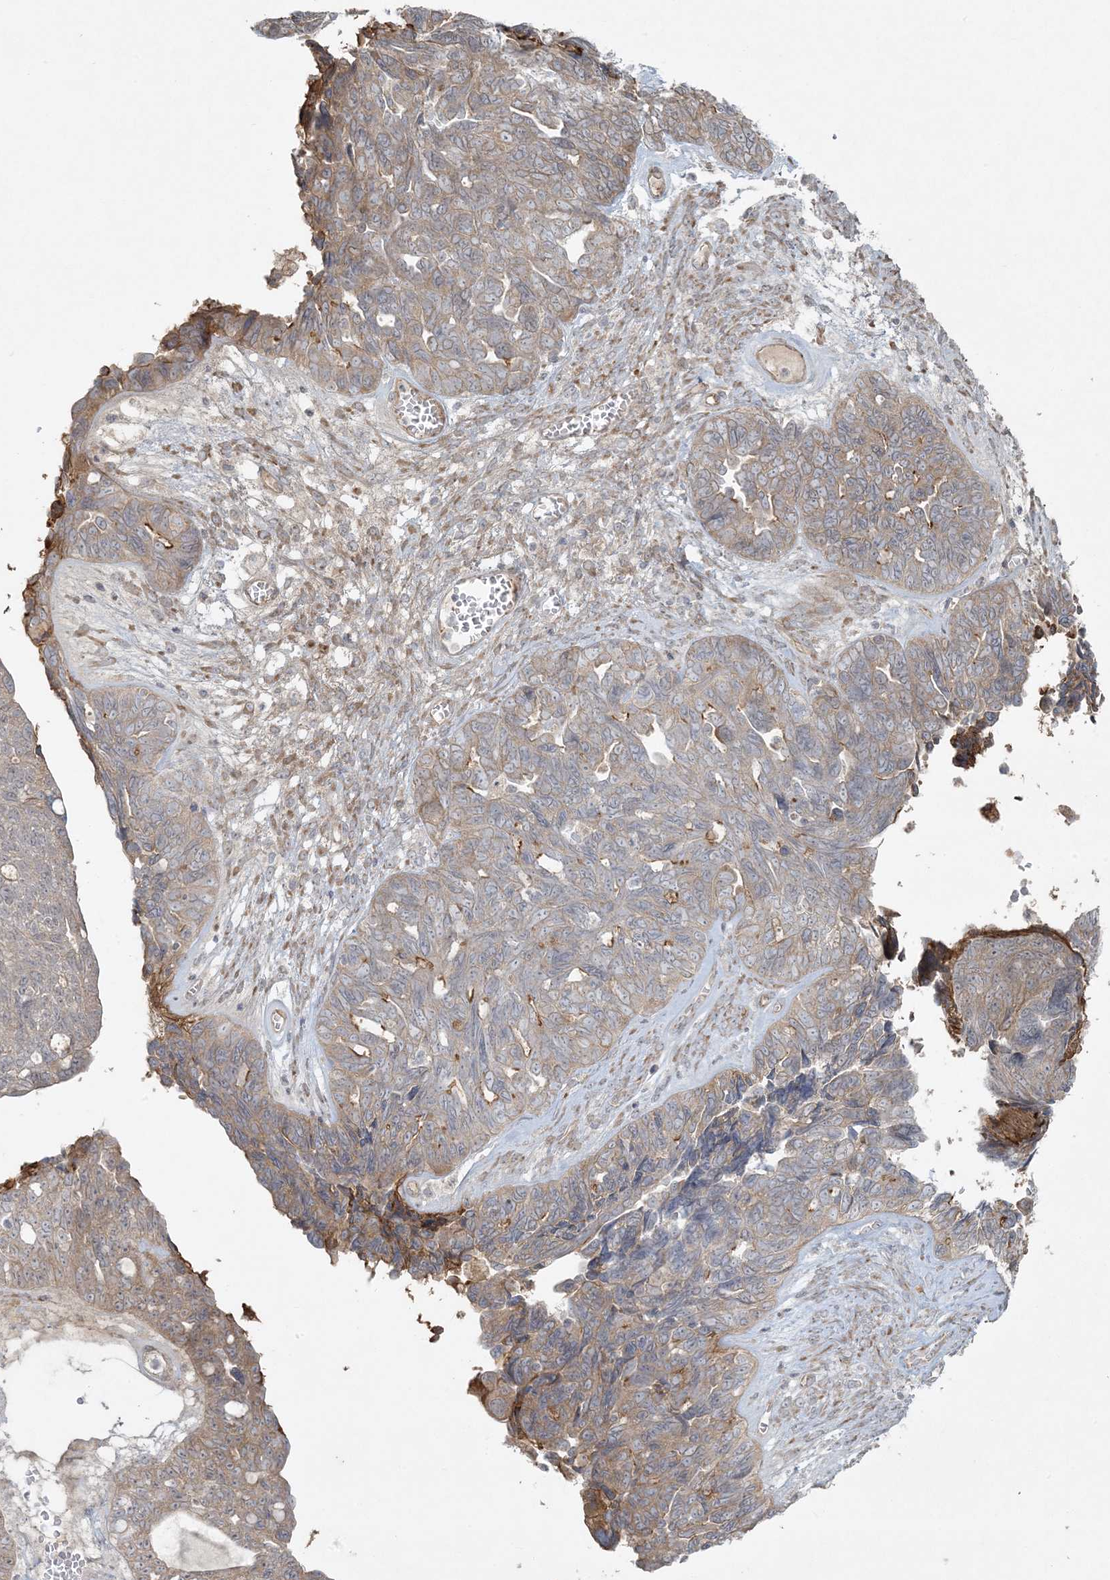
{"staining": {"intensity": "moderate", "quantity": ">75%", "location": "cytoplasmic/membranous"}, "tissue": "ovarian cancer", "cell_type": "Tumor cells", "image_type": "cancer", "snomed": [{"axis": "morphology", "description": "Cystadenocarcinoma, serous, NOS"}, {"axis": "topography", "description": "Ovary"}], "caption": "Ovarian serous cystadenocarcinoma tissue shows moderate cytoplasmic/membranous staining in approximately >75% of tumor cells, visualized by immunohistochemistry.", "gene": "ZNF263", "patient": {"sex": "female", "age": 79}}